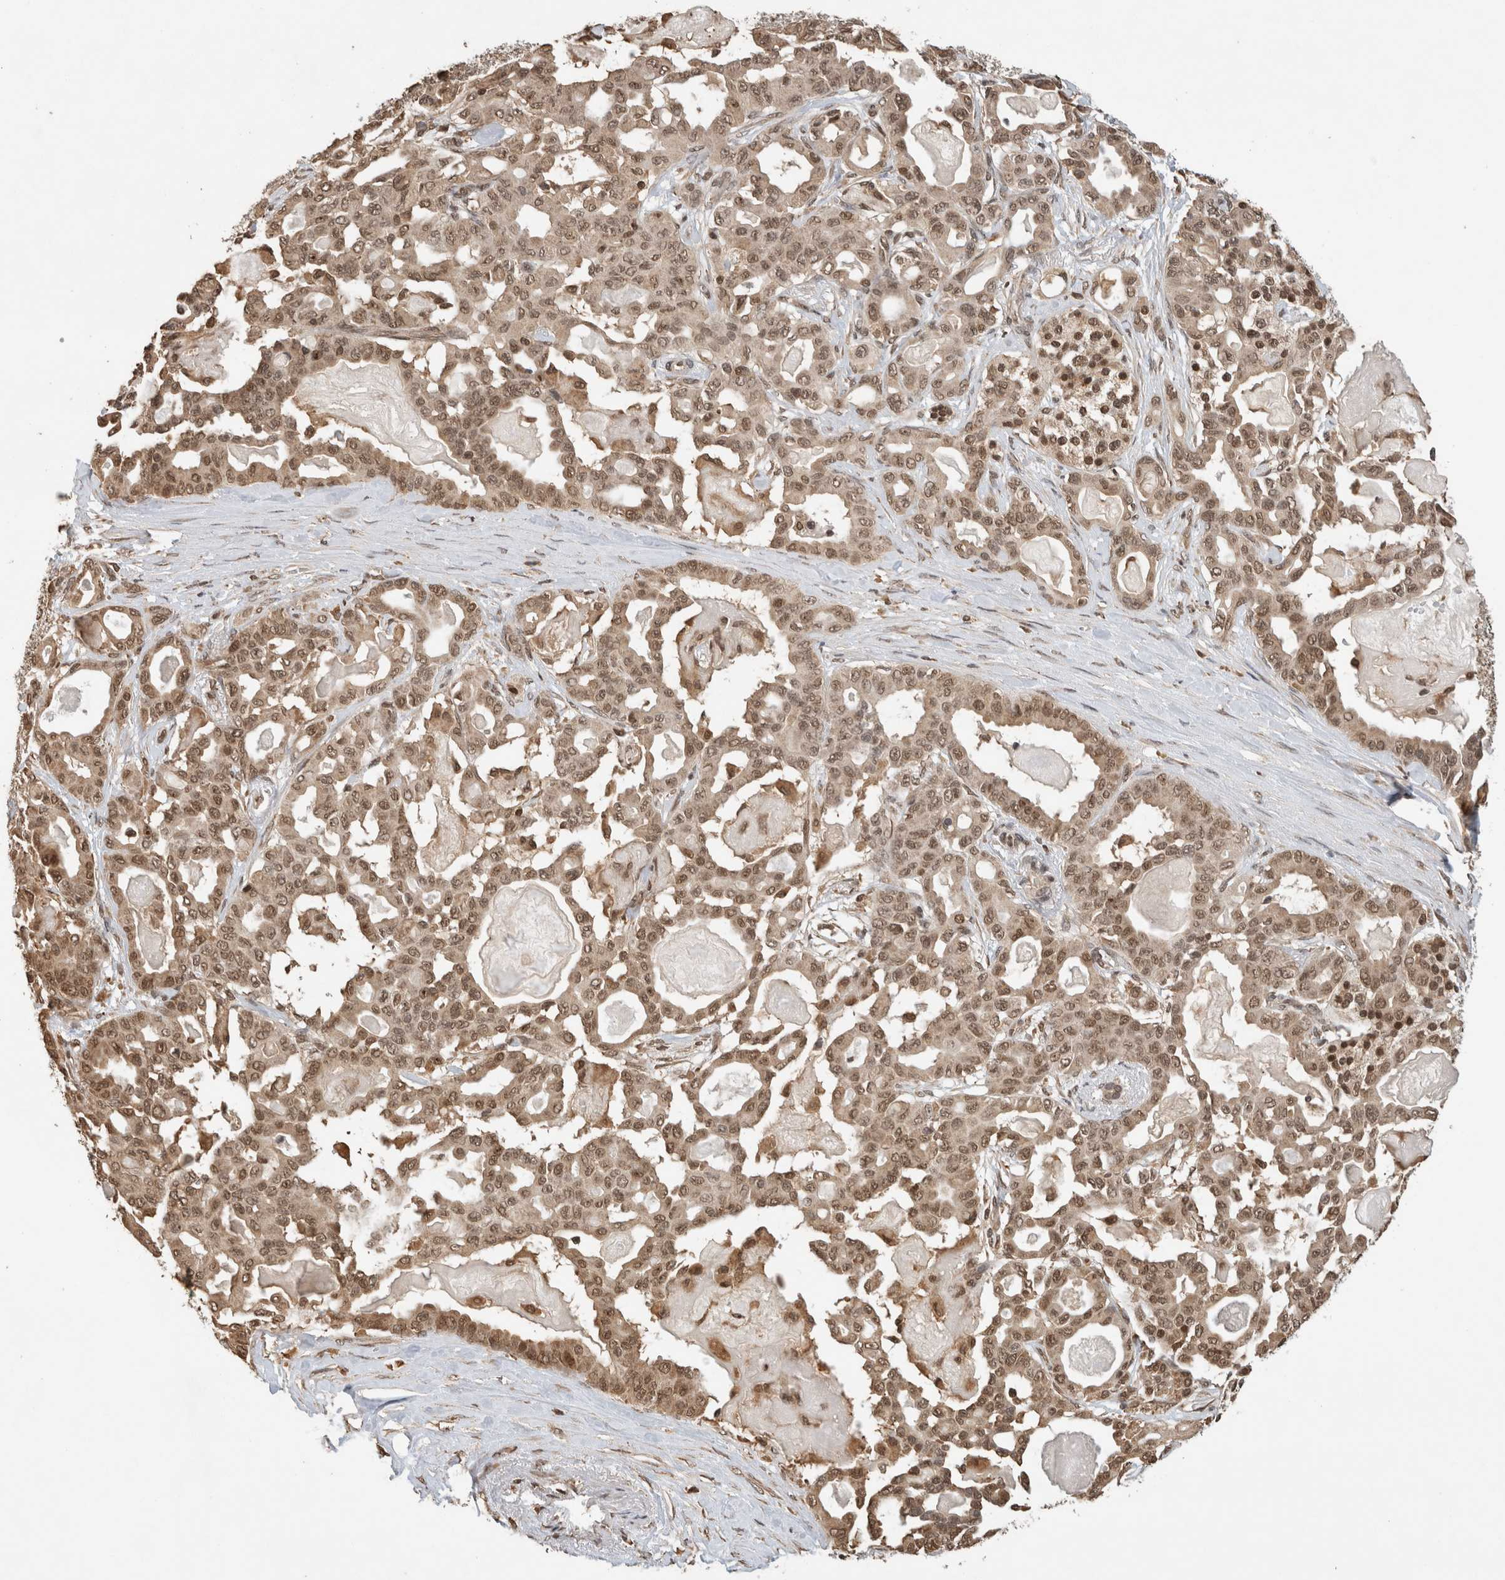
{"staining": {"intensity": "moderate", "quantity": ">75%", "location": "cytoplasmic/membranous,nuclear"}, "tissue": "pancreatic cancer", "cell_type": "Tumor cells", "image_type": "cancer", "snomed": [{"axis": "morphology", "description": "Adenocarcinoma, NOS"}, {"axis": "topography", "description": "Pancreas"}], "caption": "Protein expression analysis of human adenocarcinoma (pancreatic) reveals moderate cytoplasmic/membranous and nuclear positivity in approximately >75% of tumor cells. (brown staining indicates protein expression, while blue staining denotes nuclei).", "gene": "C1orf21", "patient": {"sex": "male", "age": 63}}